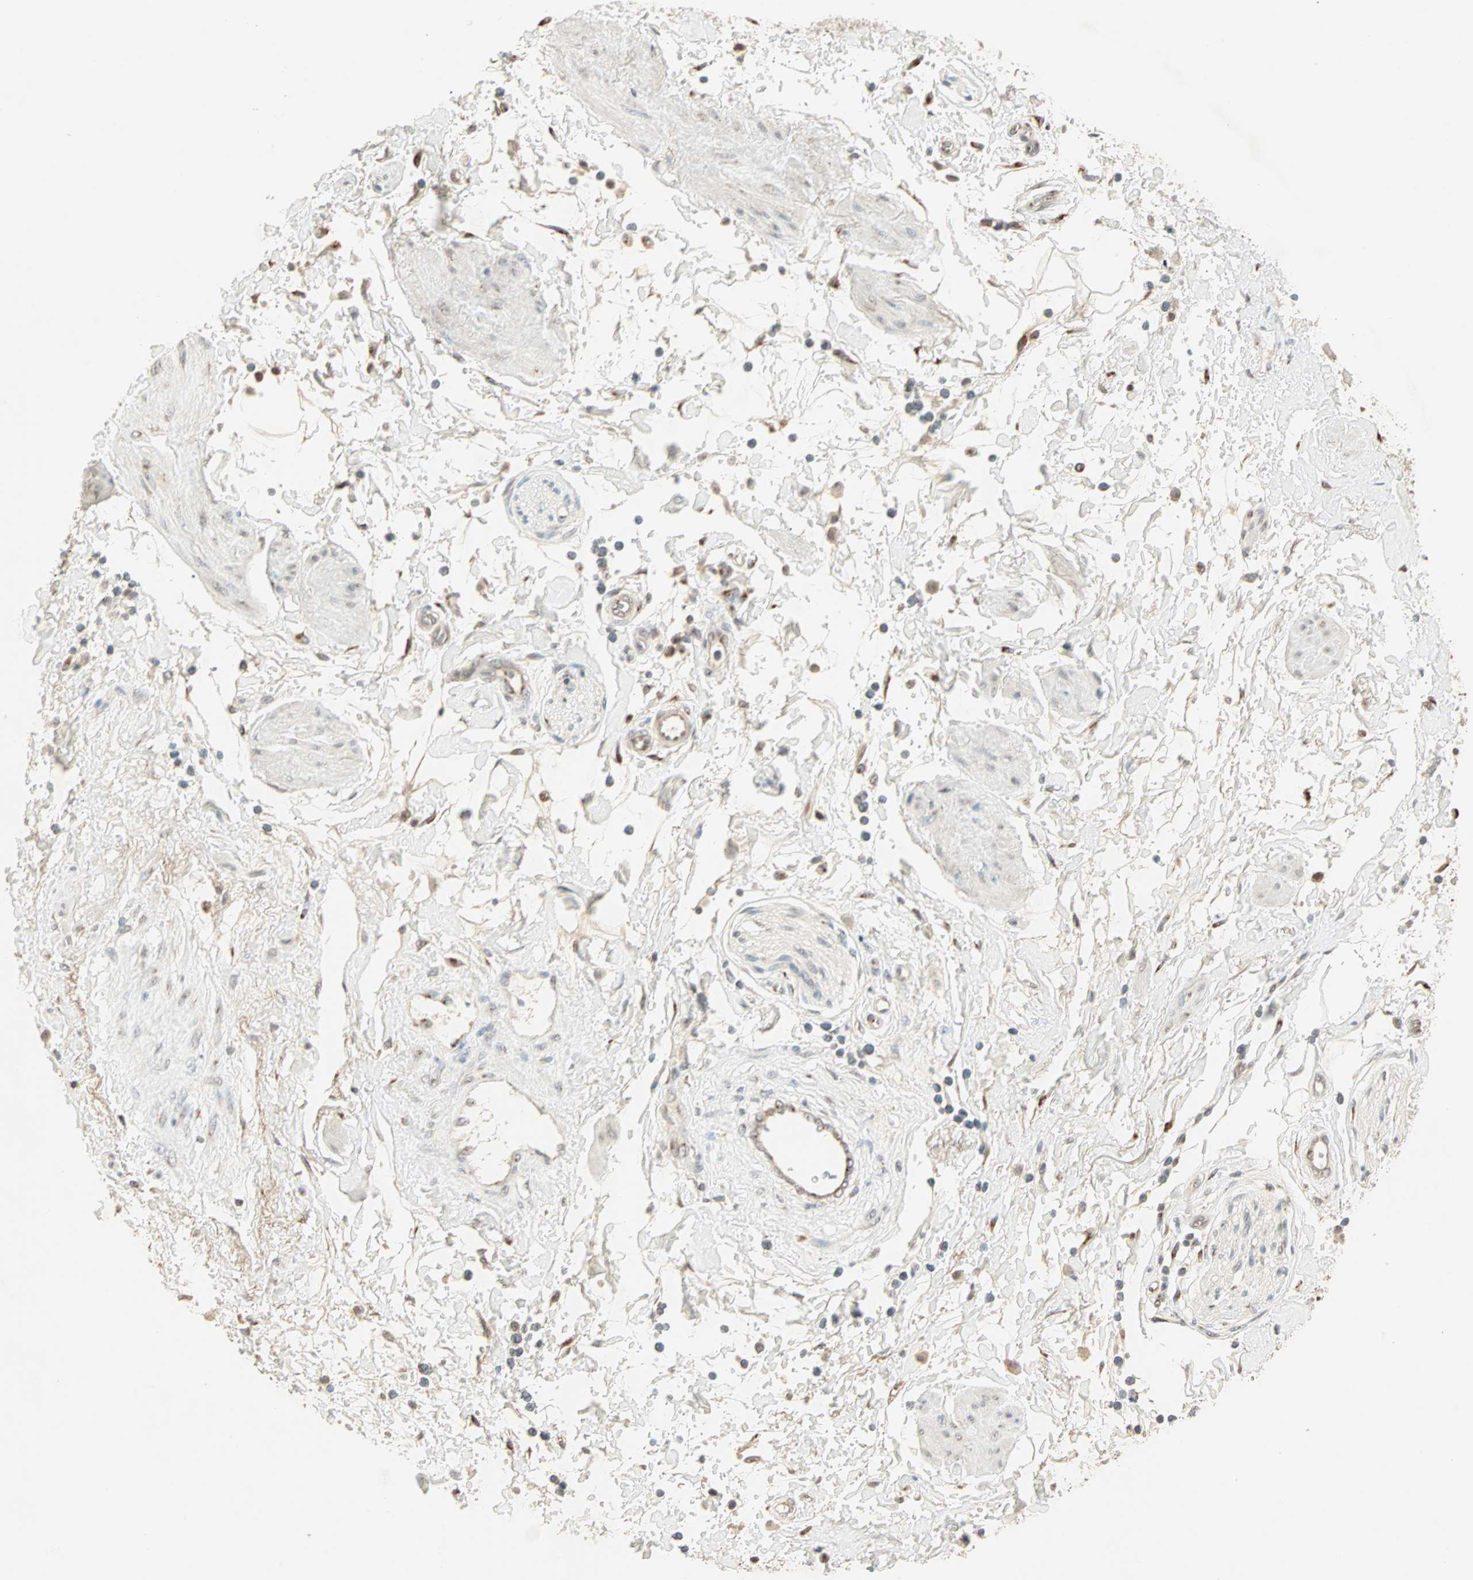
{"staining": {"intensity": "weak", "quantity": "25%-75%", "location": "cytoplasmic/membranous"}, "tissue": "adipose tissue", "cell_type": "Adipocytes", "image_type": "normal", "snomed": [{"axis": "morphology", "description": "Normal tissue, NOS"}, {"axis": "topography", "description": "Soft tissue"}, {"axis": "topography", "description": "Peripheral nerve tissue"}], "caption": "High-power microscopy captured an immunohistochemistry (IHC) photomicrograph of benign adipose tissue, revealing weak cytoplasmic/membranous positivity in approximately 25%-75% of adipocytes.", "gene": "PRDM2", "patient": {"sex": "female", "age": 71}}